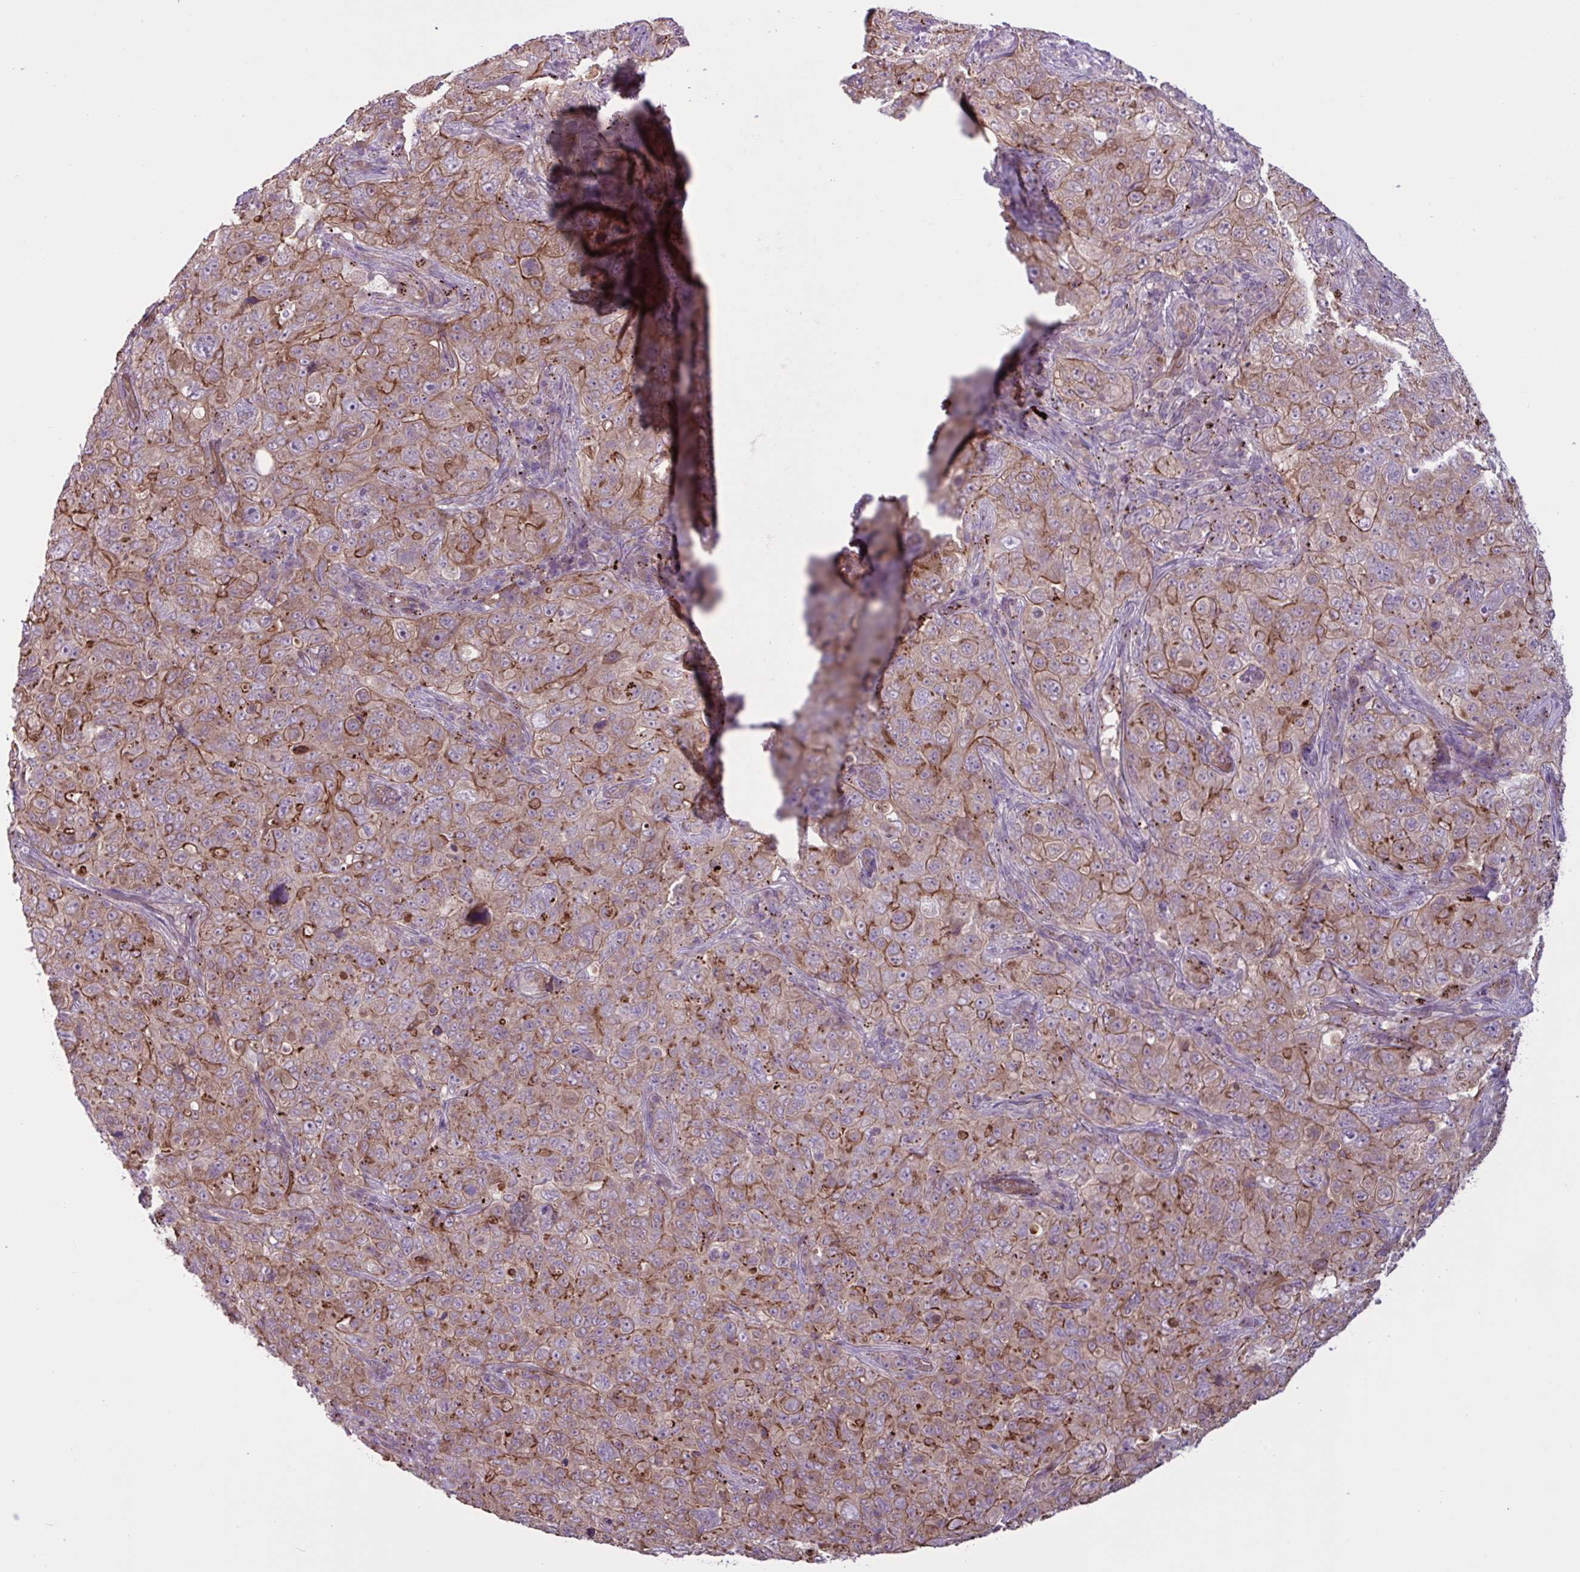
{"staining": {"intensity": "moderate", "quantity": "25%-75%", "location": "cytoplasmic/membranous"}, "tissue": "pancreatic cancer", "cell_type": "Tumor cells", "image_type": "cancer", "snomed": [{"axis": "morphology", "description": "Adenocarcinoma, NOS"}, {"axis": "topography", "description": "Pancreas"}], "caption": "IHC image of neoplastic tissue: human pancreatic cancer (adenocarcinoma) stained using immunohistochemistry exhibits medium levels of moderate protein expression localized specifically in the cytoplasmic/membranous of tumor cells, appearing as a cytoplasmic/membranous brown color.", "gene": "GLTP", "patient": {"sex": "male", "age": 68}}